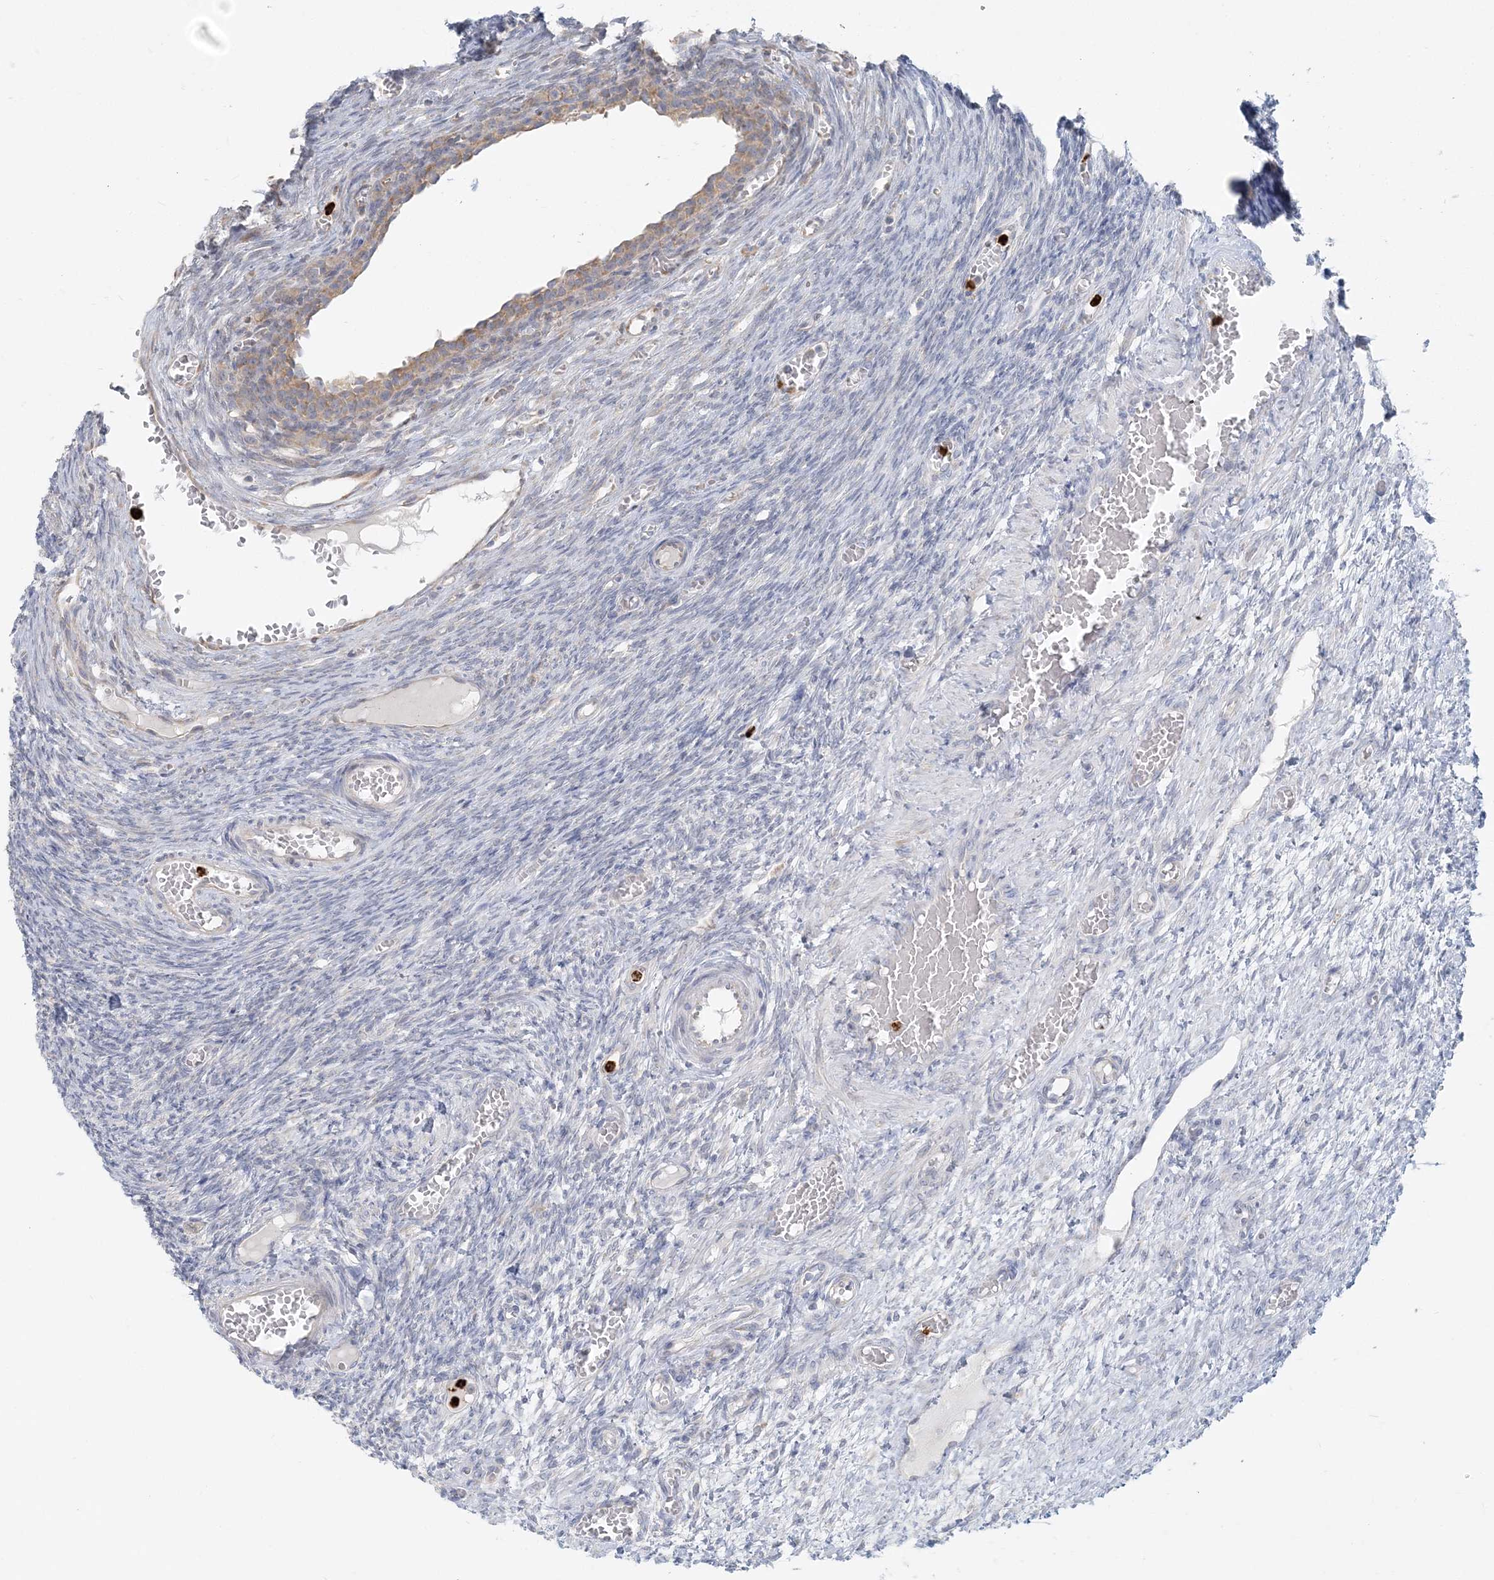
{"staining": {"intensity": "negative", "quantity": "none", "location": "none"}, "tissue": "ovary", "cell_type": "Ovarian stroma cells", "image_type": "normal", "snomed": [{"axis": "morphology", "description": "Normal tissue, NOS"}, {"axis": "topography", "description": "Ovary"}], "caption": "Protein analysis of unremarkable ovary shows no significant expression in ovarian stroma cells.", "gene": "CCNJ", "patient": {"sex": "female", "age": 27}}